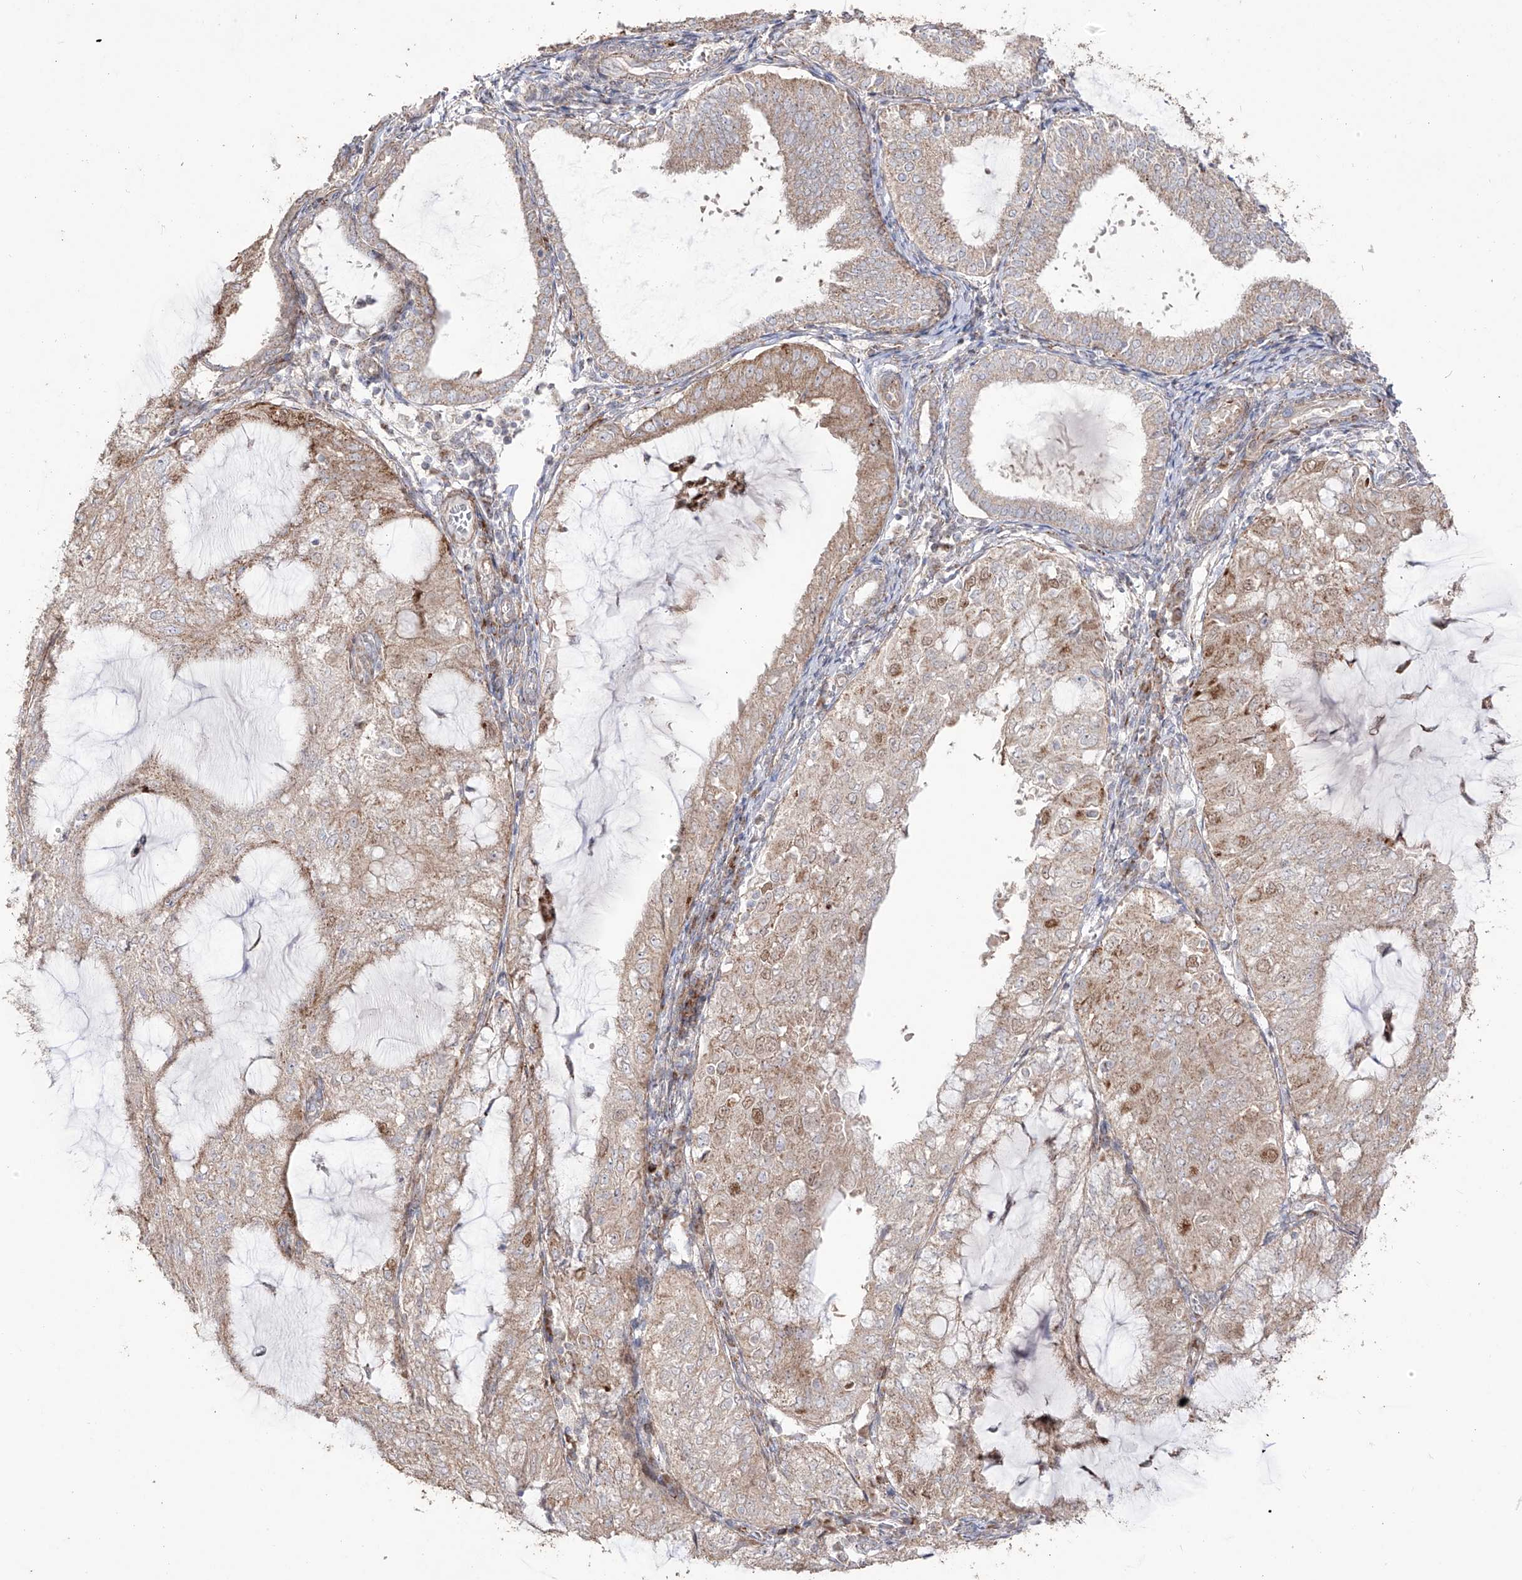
{"staining": {"intensity": "moderate", "quantity": "<25%", "location": "cytoplasmic/membranous"}, "tissue": "endometrial cancer", "cell_type": "Tumor cells", "image_type": "cancer", "snomed": [{"axis": "morphology", "description": "Adenocarcinoma, NOS"}, {"axis": "topography", "description": "Endometrium"}], "caption": "Protein analysis of adenocarcinoma (endometrial) tissue displays moderate cytoplasmic/membranous staining in about <25% of tumor cells.", "gene": "YKT6", "patient": {"sex": "female", "age": 81}}